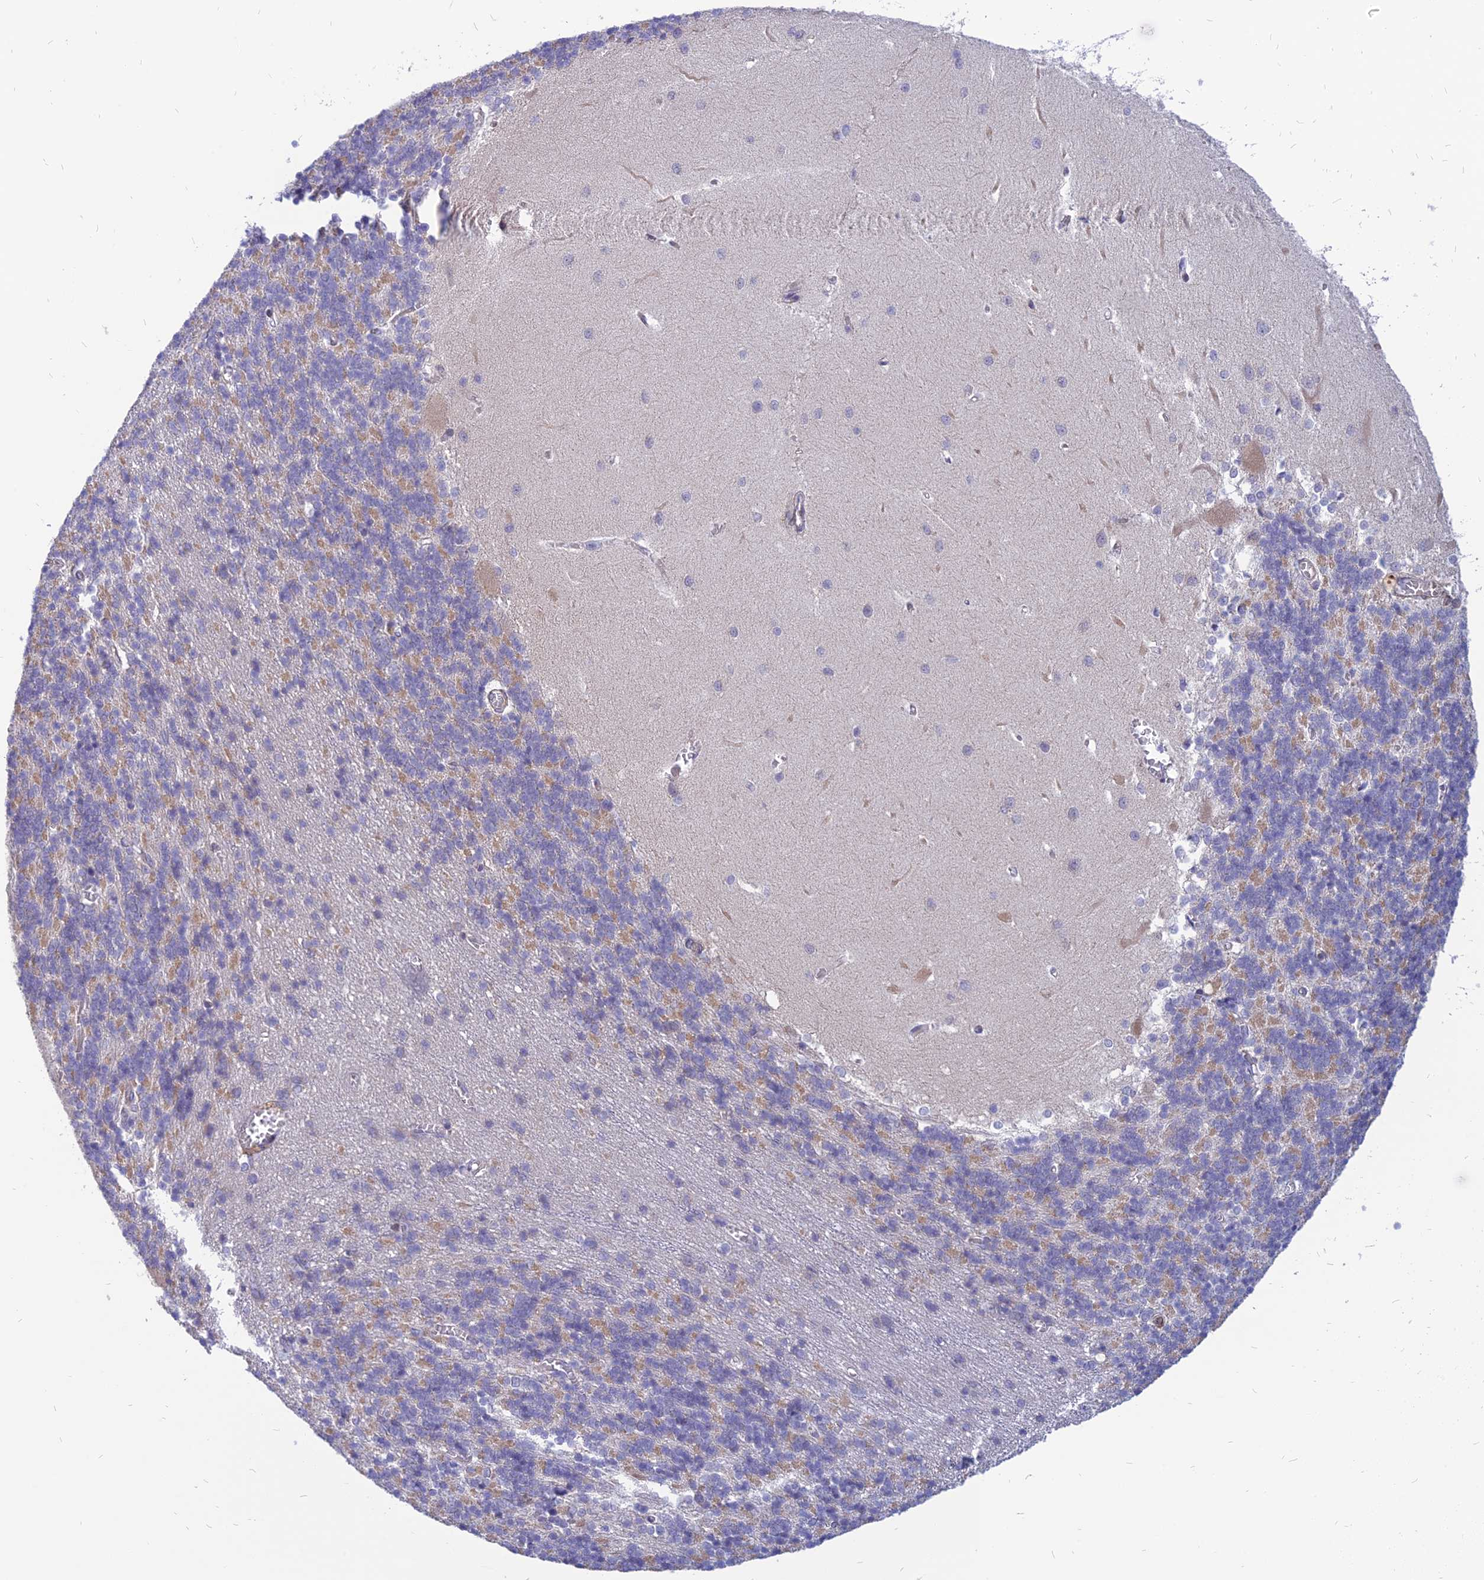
{"staining": {"intensity": "weak", "quantity": "25%-75%", "location": "cytoplasmic/membranous"}, "tissue": "cerebellum", "cell_type": "Cells in granular layer", "image_type": "normal", "snomed": [{"axis": "morphology", "description": "Normal tissue, NOS"}, {"axis": "topography", "description": "Cerebellum"}], "caption": "Protein analysis of unremarkable cerebellum exhibits weak cytoplasmic/membranous staining in approximately 25%-75% of cells in granular layer.", "gene": "PHKA2", "patient": {"sex": "male", "age": 37}}